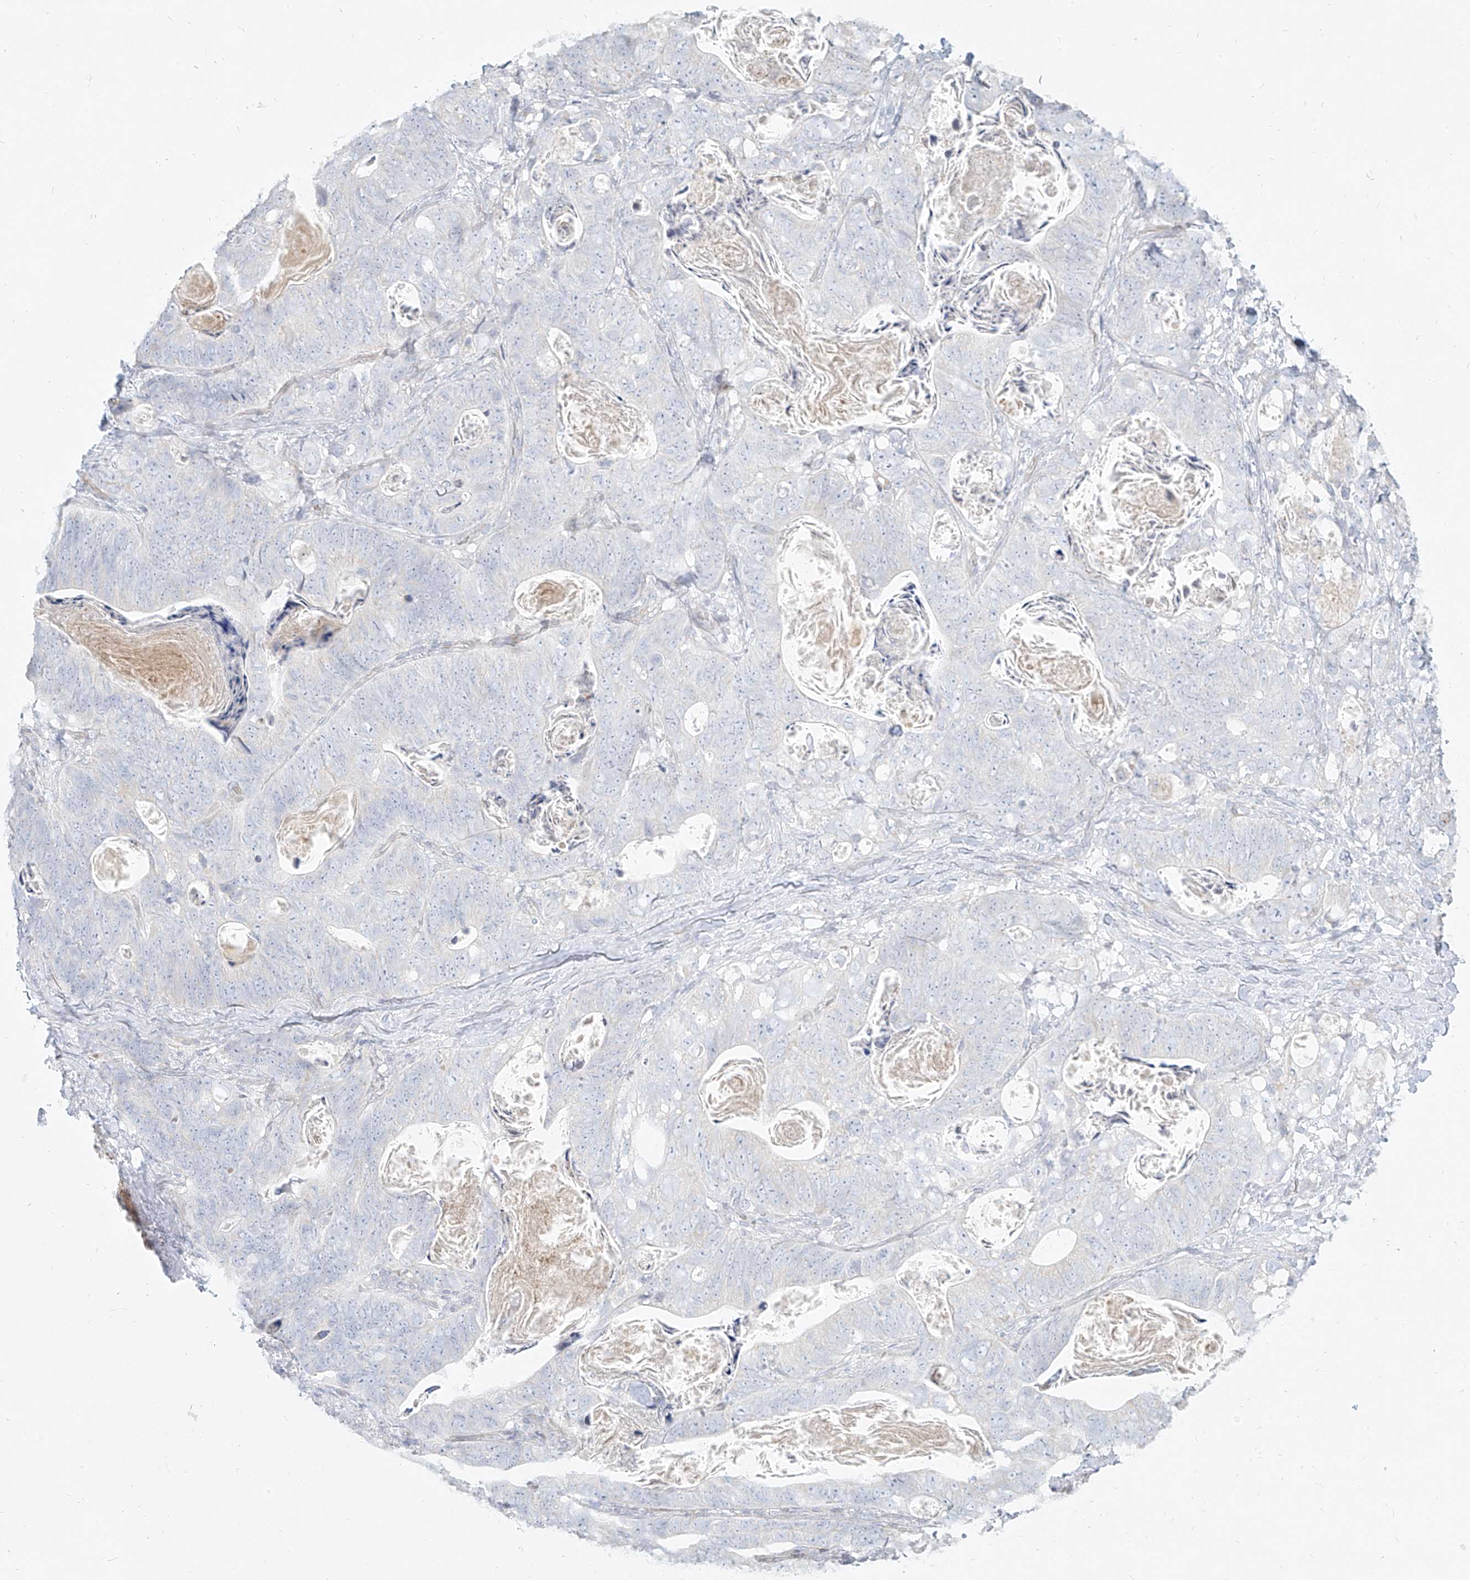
{"staining": {"intensity": "negative", "quantity": "none", "location": "none"}, "tissue": "stomach cancer", "cell_type": "Tumor cells", "image_type": "cancer", "snomed": [{"axis": "morphology", "description": "Normal tissue, NOS"}, {"axis": "morphology", "description": "Adenocarcinoma, NOS"}, {"axis": "topography", "description": "Stomach"}], "caption": "Photomicrograph shows no protein expression in tumor cells of stomach cancer (adenocarcinoma) tissue.", "gene": "ITPKB", "patient": {"sex": "female", "age": 89}}